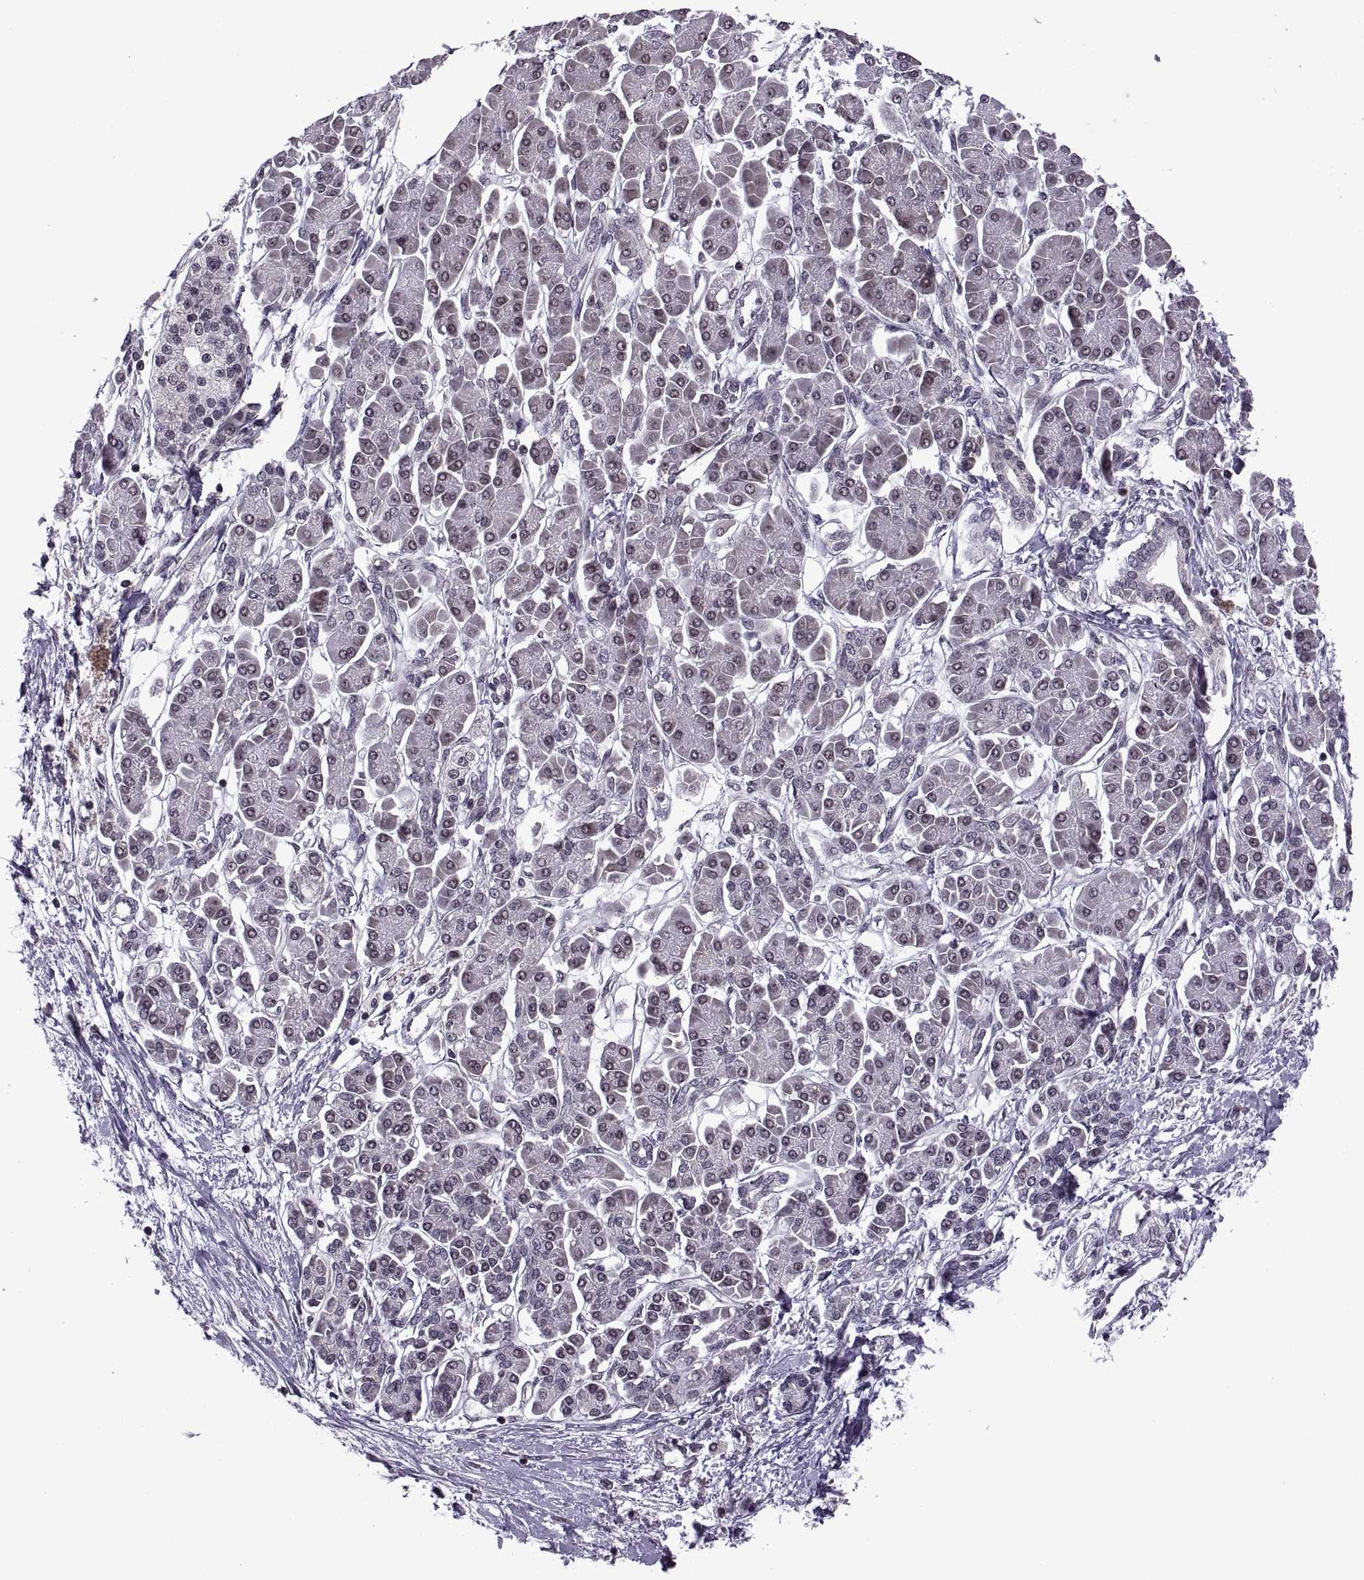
{"staining": {"intensity": "negative", "quantity": "none", "location": "none"}, "tissue": "pancreatic cancer", "cell_type": "Tumor cells", "image_type": "cancer", "snomed": [{"axis": "morphology", "description": "Adenocarcinoma, NOS"}, {"axis": "topography", "description": "Pancreas"}], "caption": "Human pancreatic cancer stained for a protein using immunohistochemistry (IHC) displays no staining in tumor cells.", "gene": "INTS3", "patient": {"sex": "female", "age": 77}}